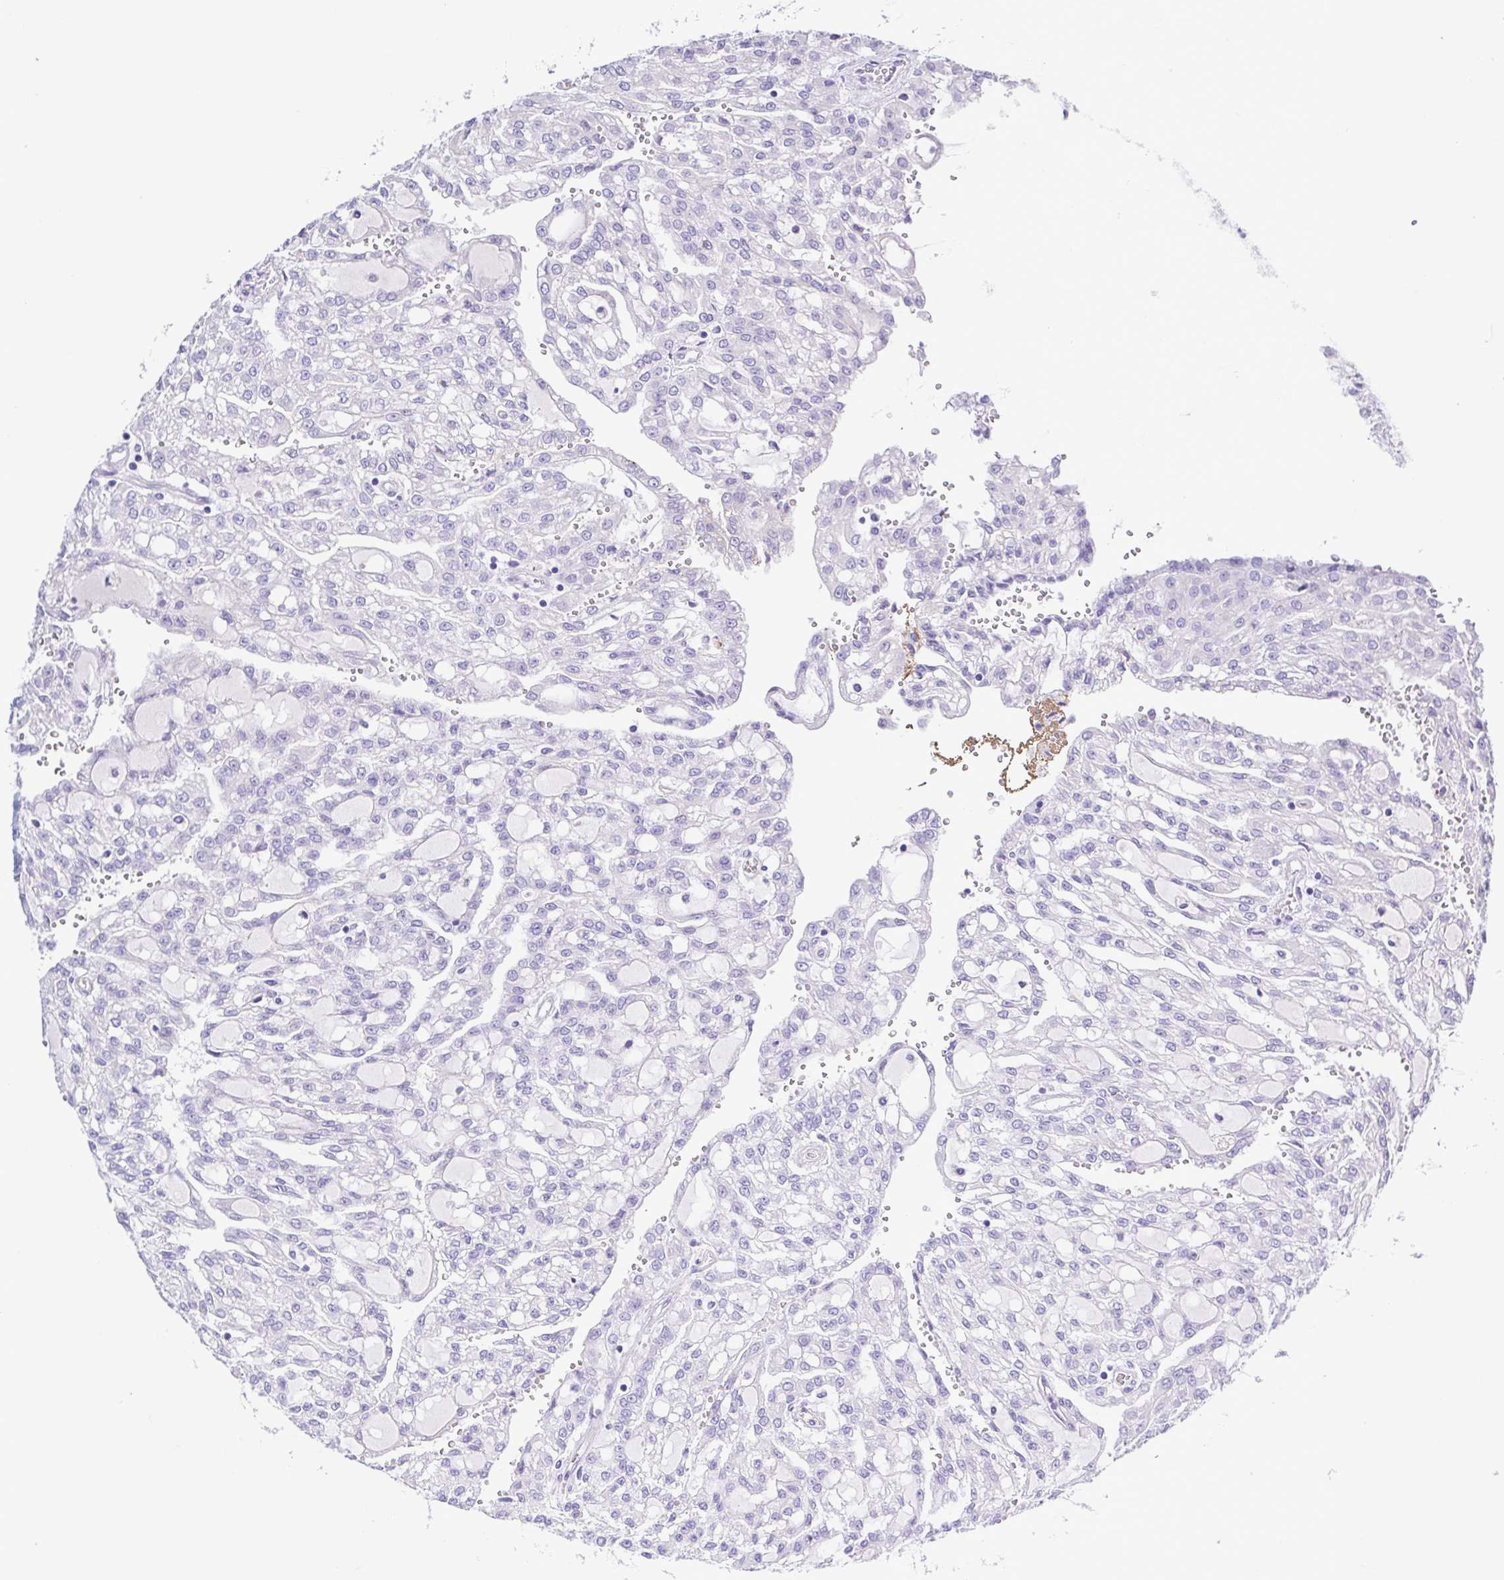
{"staining": {"intensity": "negative", "quantity": "none", "location": "none"}, "tissue": "renal cancer", "cell_type": "Tumor cells", "image_type": "cancer", "snomed": [{"axis": "morphology", "description": "Adenocarcinoma, NOS"}, {"axis": "topography", "description": "Kidney"}], "caption": "IHC of human adenocarcinoma (renal) demonstrates no expression in tumor cells.", "gene": "GABBR2", "patient": {"sex": "male", "age": 63}}